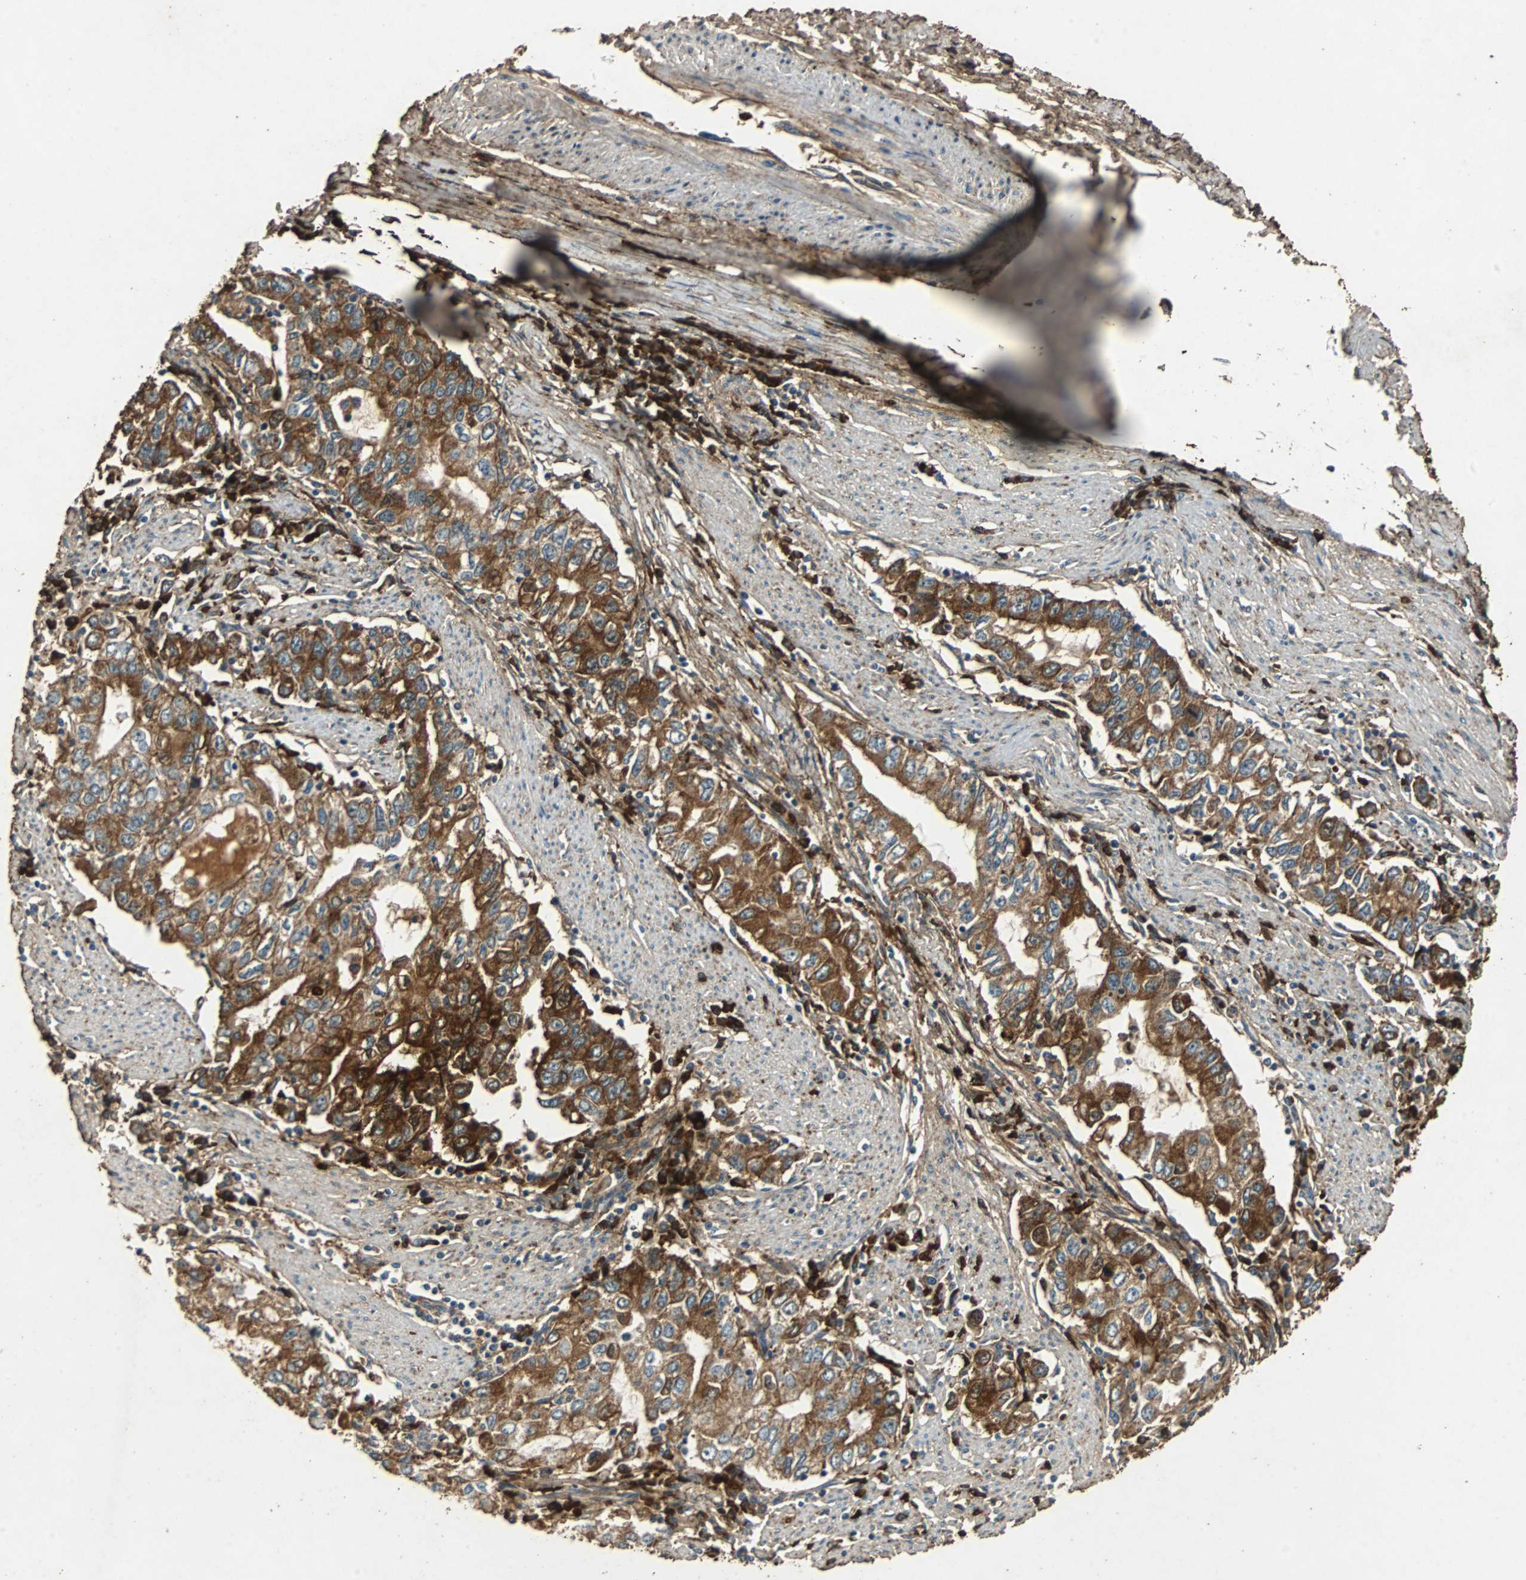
{"staining": {"intensity": "strong", "quantity": ">75%", "location": "cytoplasmic/membranous"}, "tissue": "stomach cancer", "cell_type": "Tumor cells", "image_type": "cancer", "snomed": [{"axis": "morphology", "description": "Adenocarcinoma, NOS"}, {"axis": "topography", "description": "Stomach, lower"}], "caption": "This is an image of immunohistochemistry staining of adenocarcinoma (stomach), which shows strong expression in the cytoplasmic/membranous of tumor cells.", "gene": "NAA10", "patient": {"sex": "female", "age": 72}}